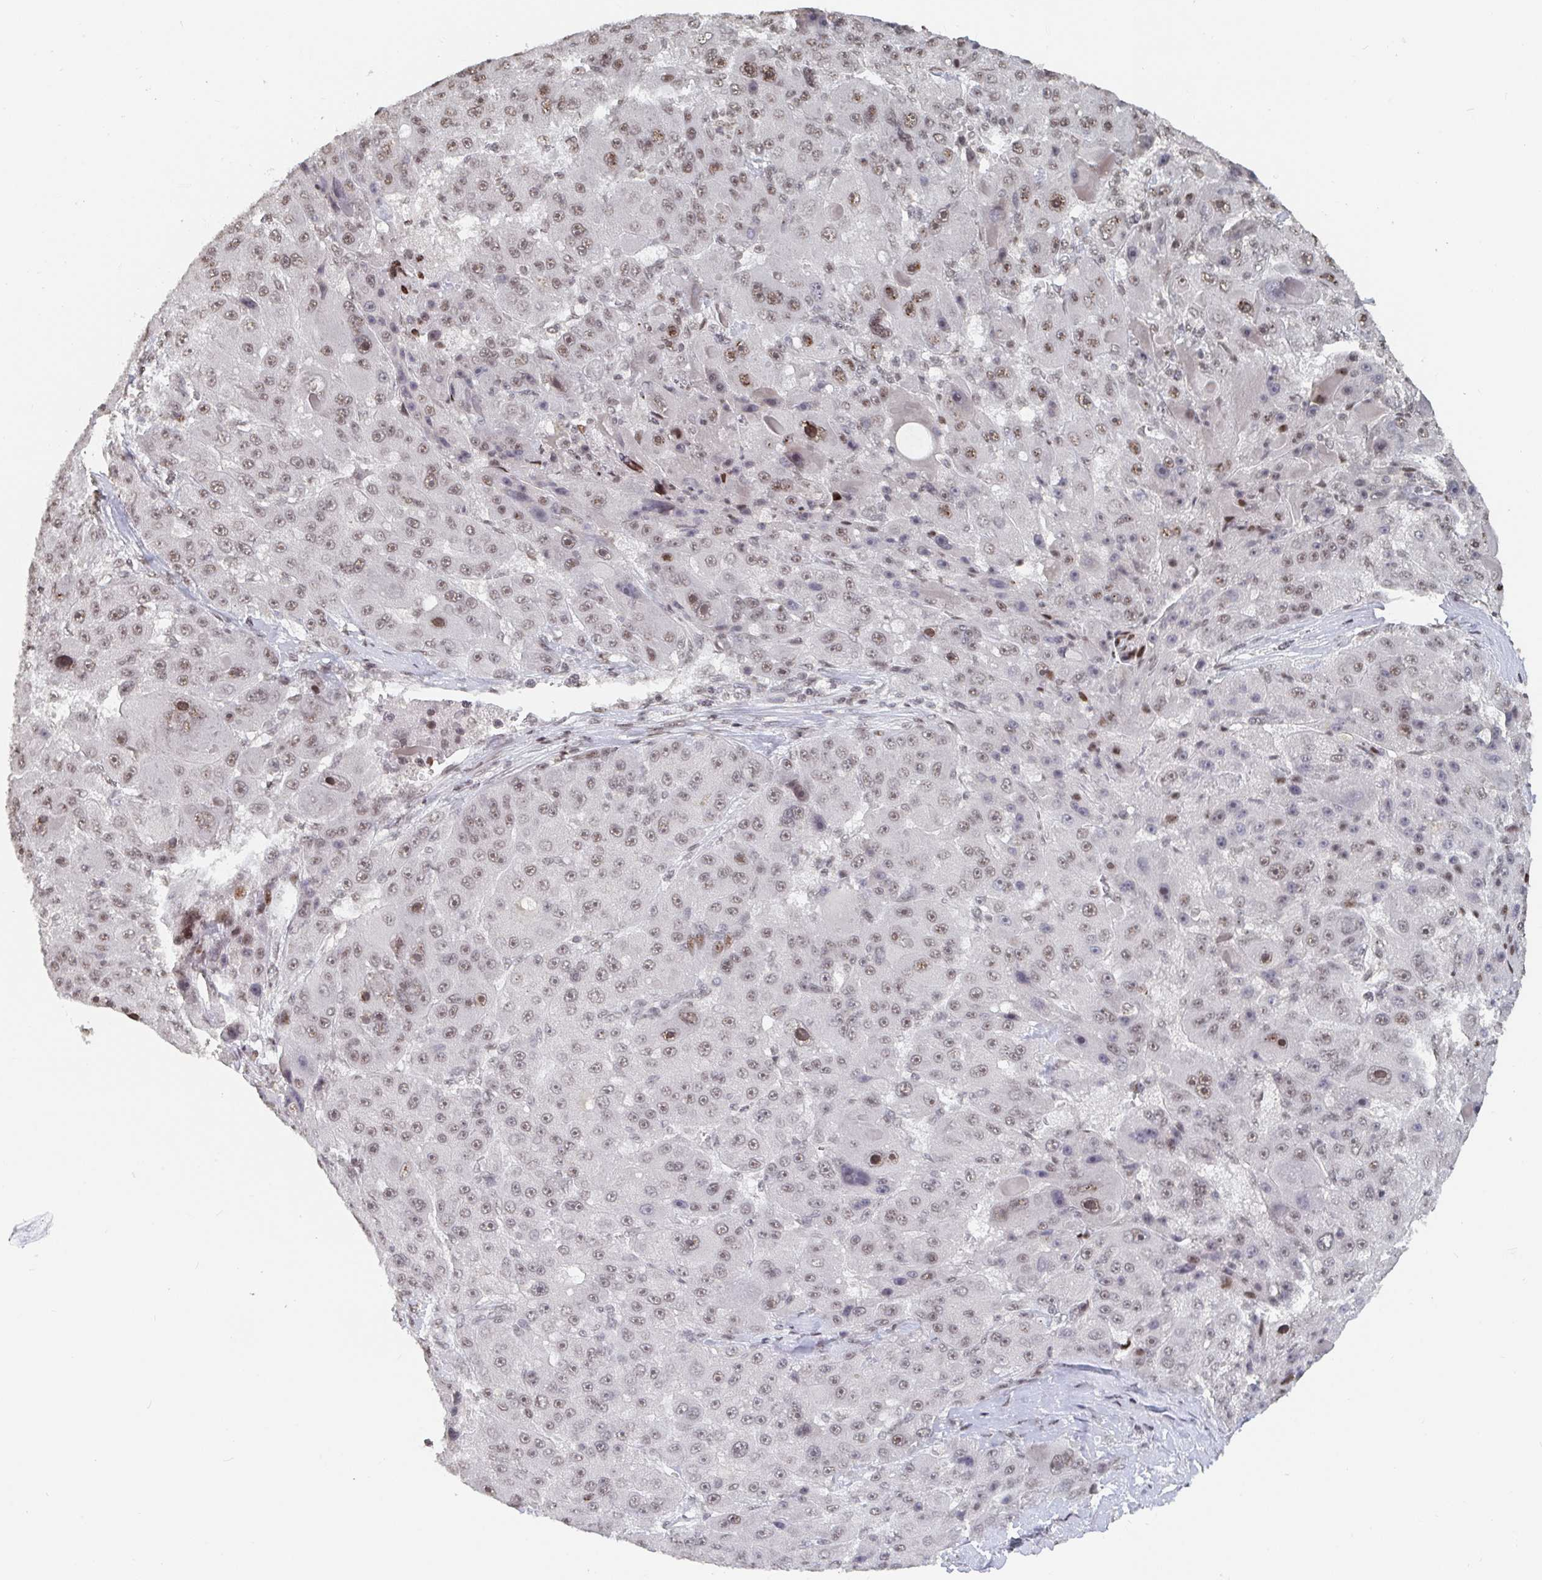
{"staining": {"intensity": "weak", "quantity": ">75%", "location": "nuclear"}, "tissue": "liver cancer", "cell_type": "Tumor cells", "image_type": "cancer", "snomed": [{"axis": "morphology", "description": "Carcinoma, Hepatocellular, NOS"}, {"axis": "topography", "description": "Liver"}], "caption": "A brown stain shows weak nuclear expression of a protein in human liver hepatocellular carcinoma tumor cells.", "gene": "ZDHHC12", "patient": {"sex": "male", "age": 76}}